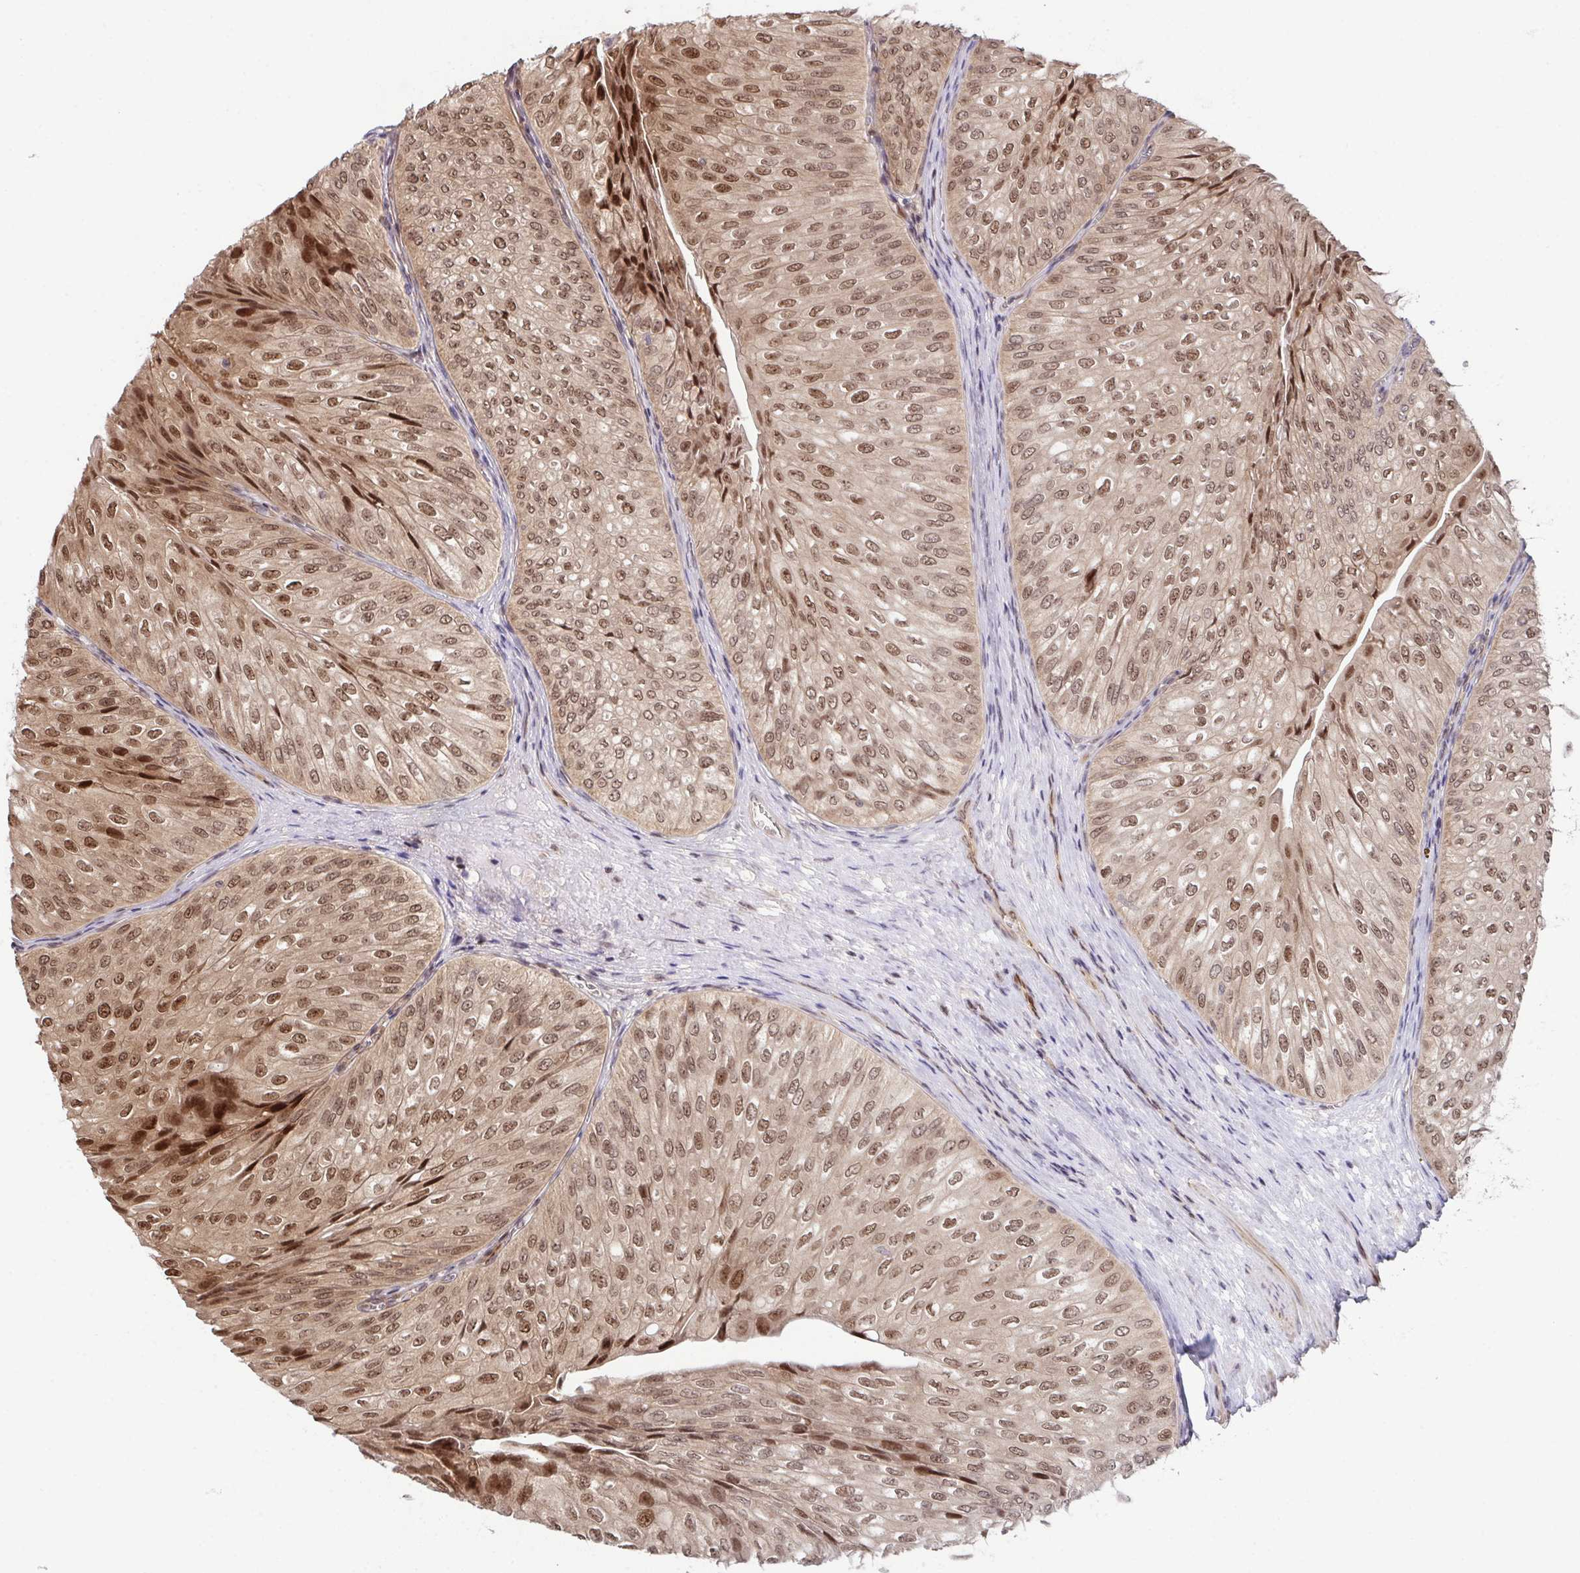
{"staining": {"intensity": "moderate", "quantity": ">75%", "location": "nuclear"}, "tissue": "urothelial cancer", "cell_type": "Tumor cells", "image_type": "cancer", "snomed": [{"axis": "morphology", "description": "Urothelial carcinoma, NOS"}, {"axis": "topography", "description": "Urinary bladder"}], "caption": "Immunohistochemical staining of transitional cell carcinoma reveals medium levels of moderate nuclear staining in approximately >75% of tumor cells. (IHC, brightfield microscopy, high magnification).", "gene": "DNAJB1", "patient": {"sex": "male", "age": 62}}